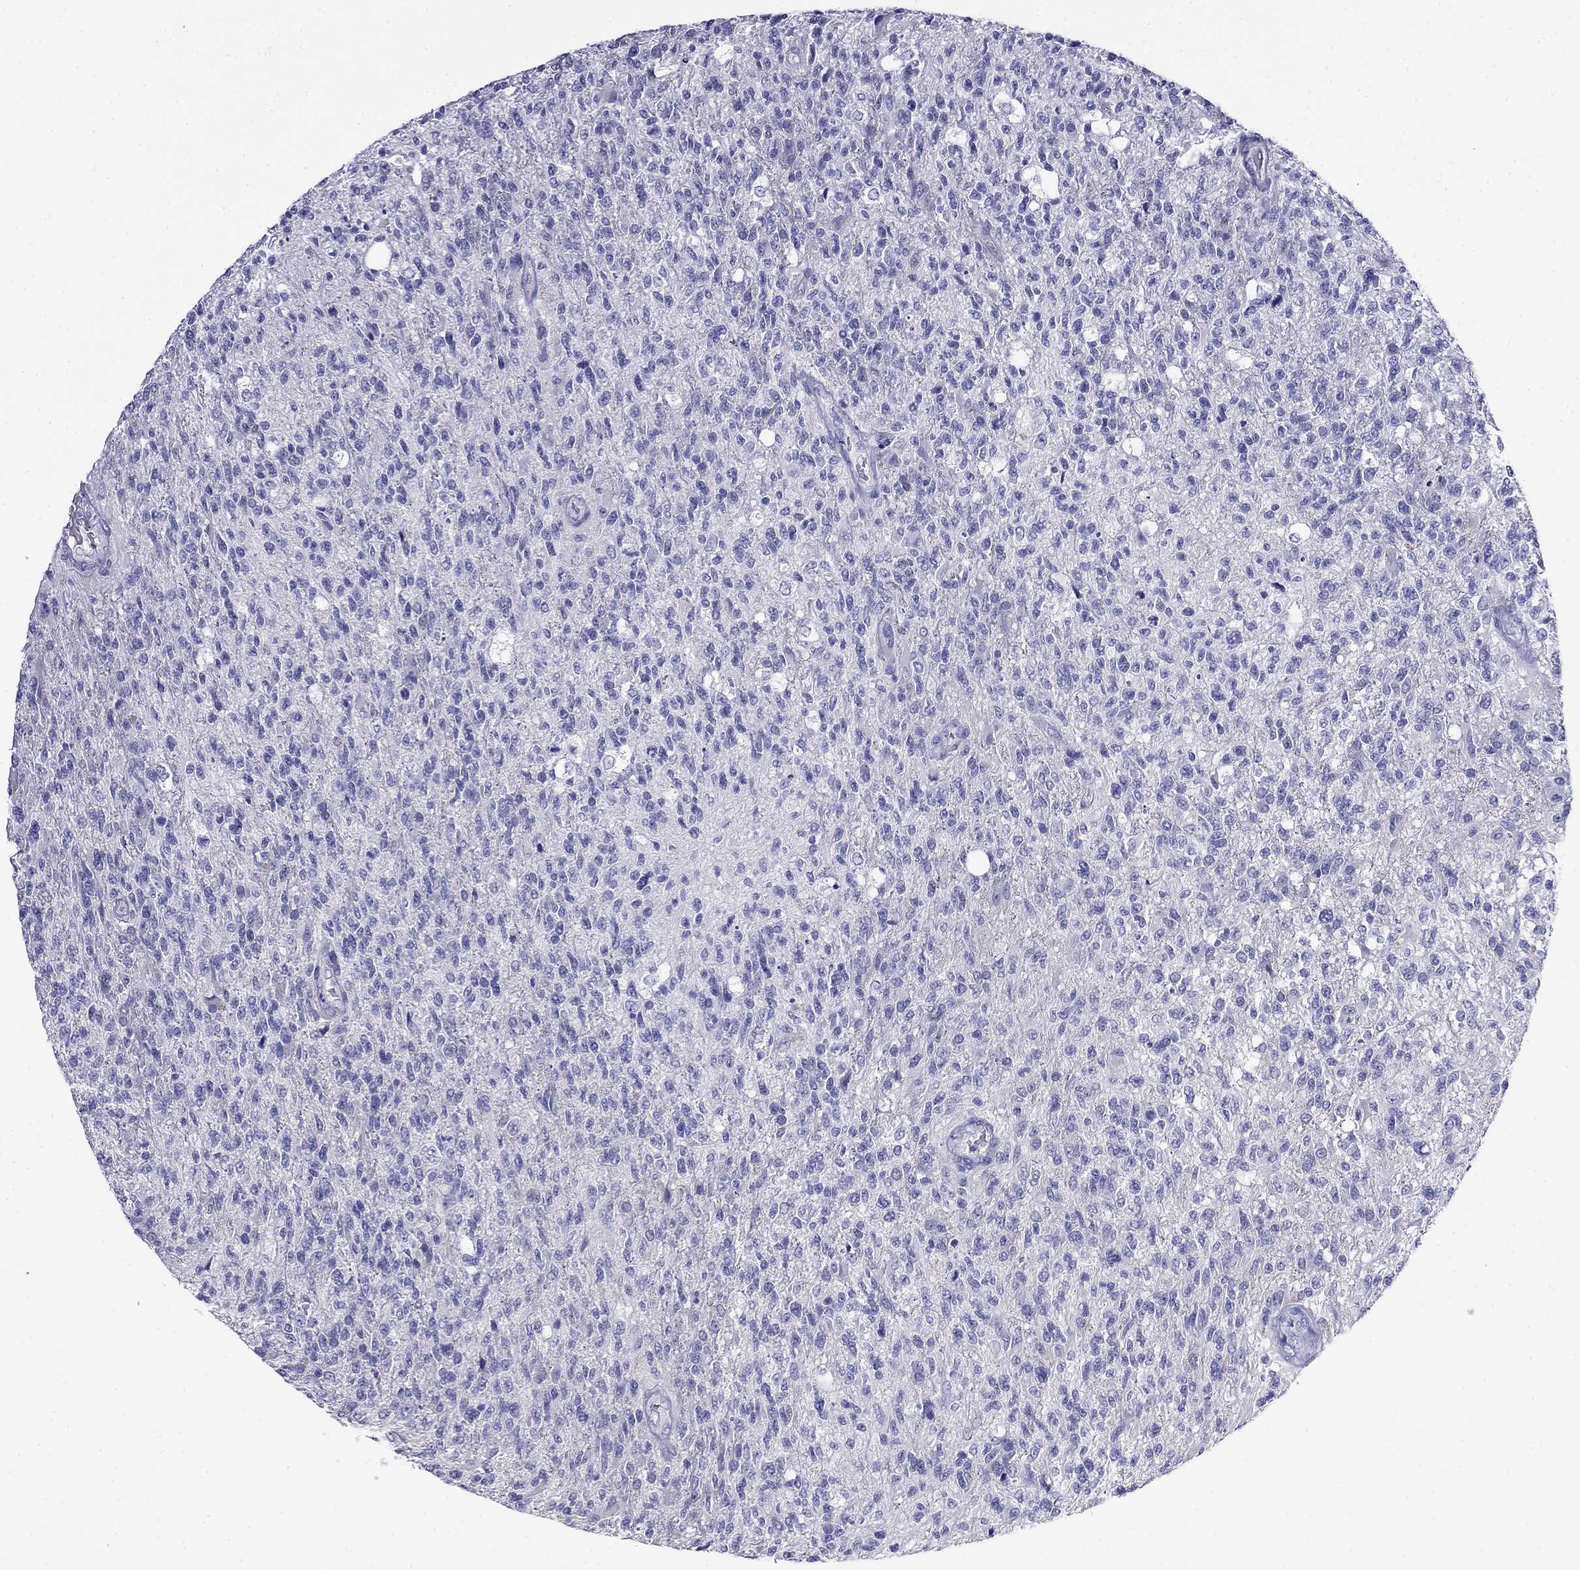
{"staining": {"intensity": "negative", "quantity": "none", "location": "none"}, "tissue": "glioma", "cell_type": "Tumor cells", "image_type": "cancer", "snomed": [{"axis": "morphology", "description": "Glioma, malignant, High grade"}, {"axis": "topography", "description": "Brain"}], "caption": "Immunohistochemistry photomicrograph of neoplastic tissue: glioma stained with DAB (3,3'-diaminobenzidine) displays no significant protein positivity in tumor cells.", "gene": "MYO15A", "patient": {"sex": "male", "age": 56}}